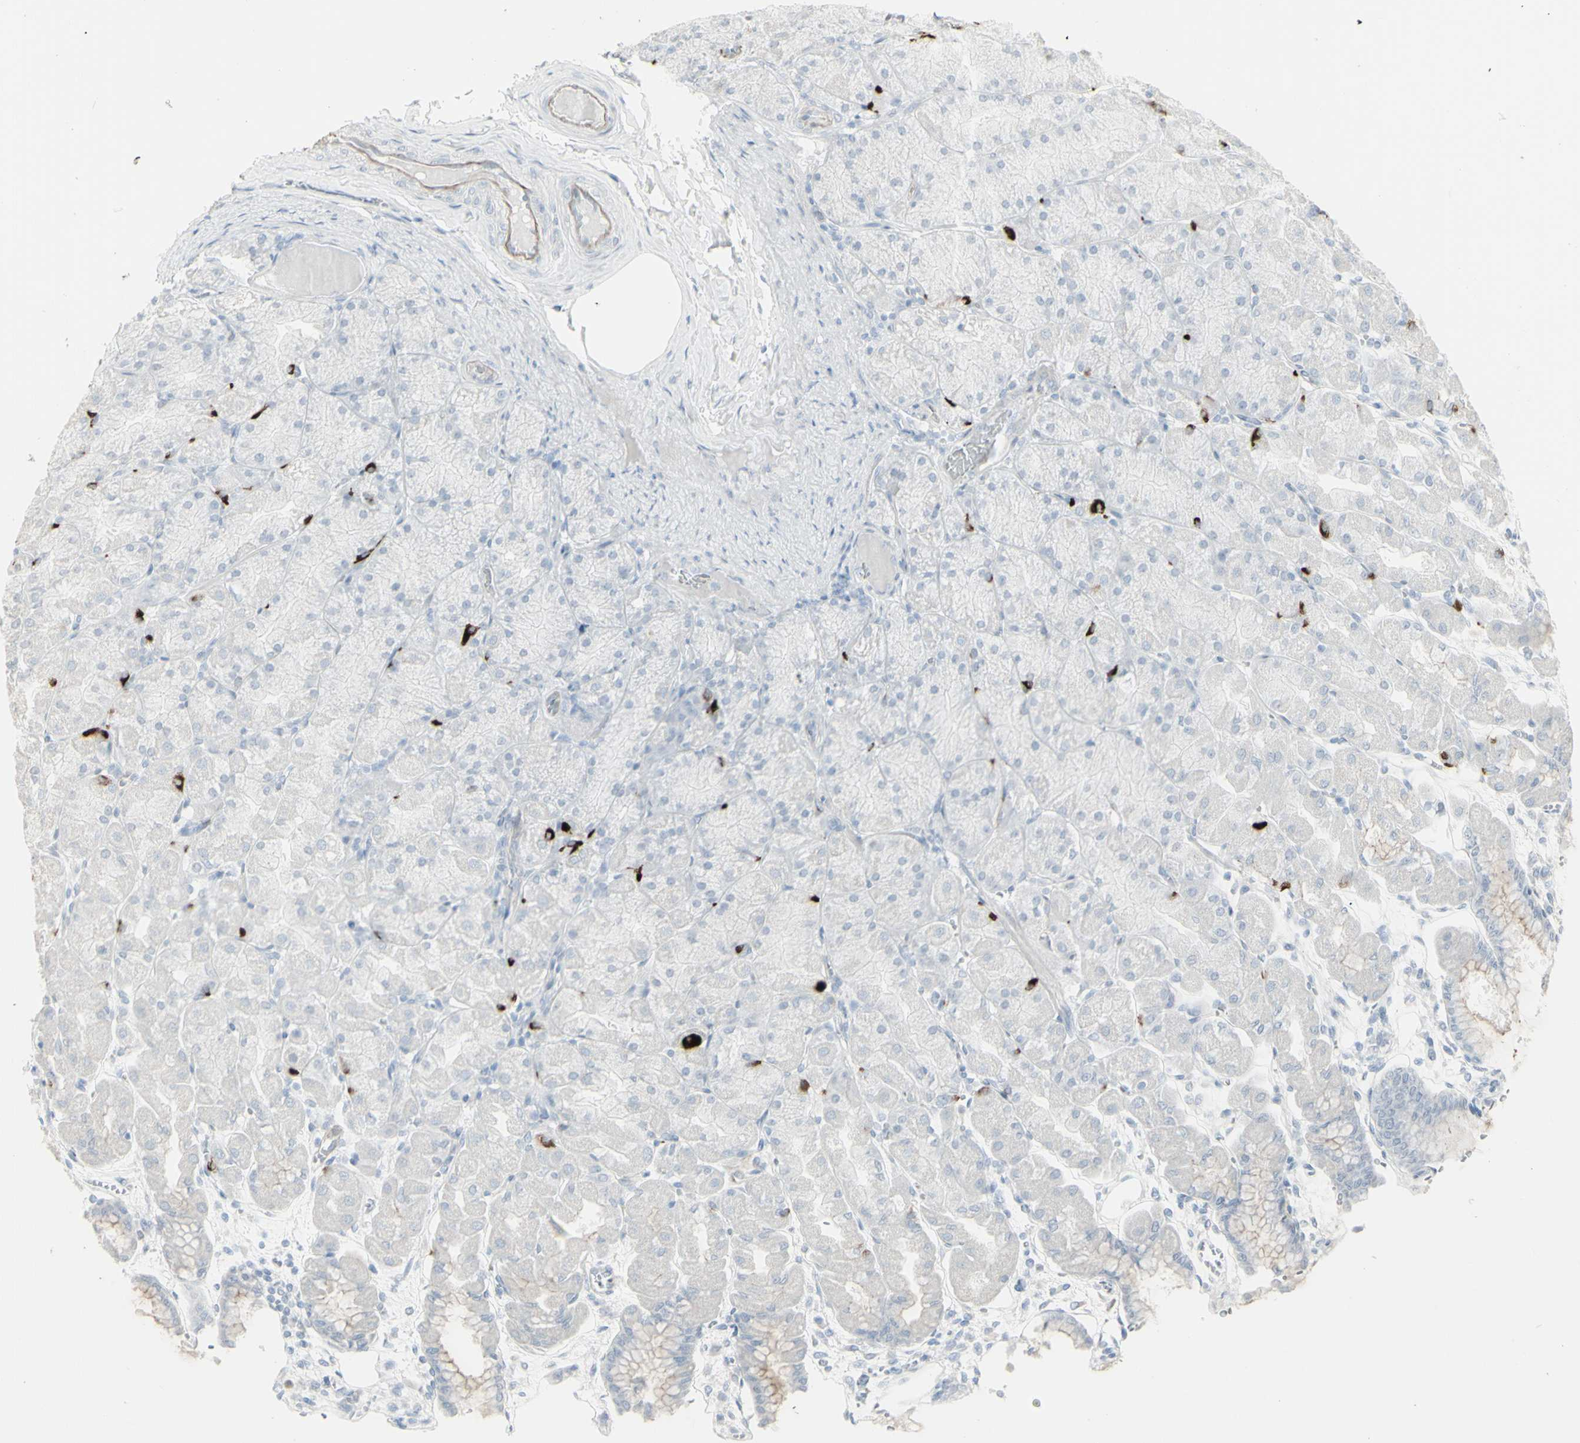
{"staining": {"intensity": "strong", "quantity": "<25%", "location": "cytoplasmic/membranous"}, "tissue": "stomach", "cell_type": "Glandular cells", "image_type": "normal", "snomed": [{"axis": "morphology", "description": "Normal tissue, NOS"}, {"axis": "topography", "description": "Stomach, upper"}], "caption": "High-power microscopy captured an IHC image of normal stomach, revealing strong cytoplasmic/membranous positivity in approximately <25% of glandular cells. (Brightfield microscopy of DAB IHC at high magnification).", "gene": "YBX2", "patient": {"sex": "female", "age": 56}}